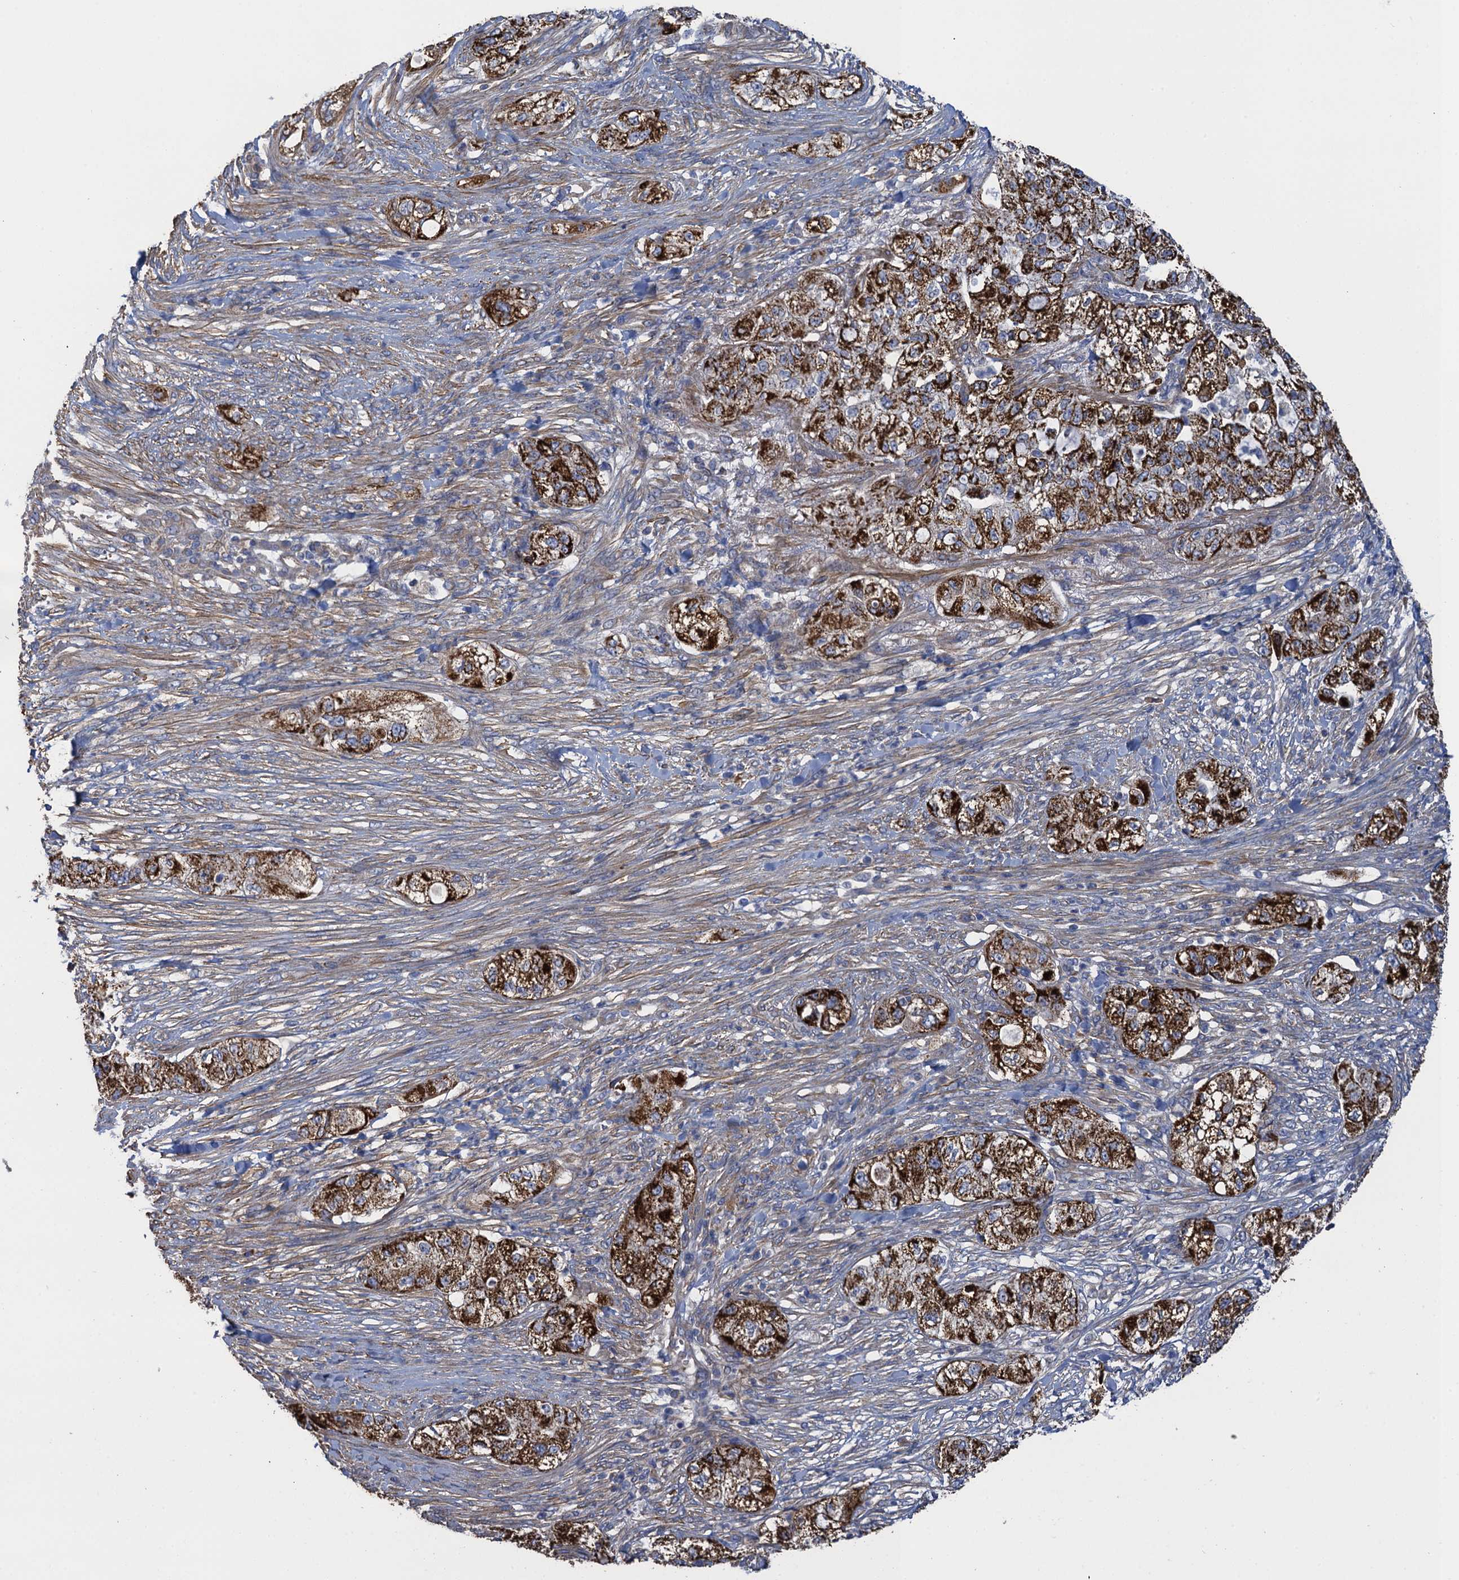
{"staining": {"intensity": "strong", "quantity": ">75%", "location": "cytoplasmic/membranous"}, "tissue": "pancreatic cancer", "cell_type": "Tumor cells", "image_type": "cancer", "snomed": [{"axis": "morphology", "description": "Adenocarcinoma, NOS"}, {"axis": "topography", "description": "Pancreas"}], "caption": "Brown immunohistochemical staining in pancreatic adenocarcinoma demonstrates strong cytoplasmic/membranous expression in approximately >75% of tumor cells.", "gene": "GCSH", "patient": {"sex": "female", "age": 78}}